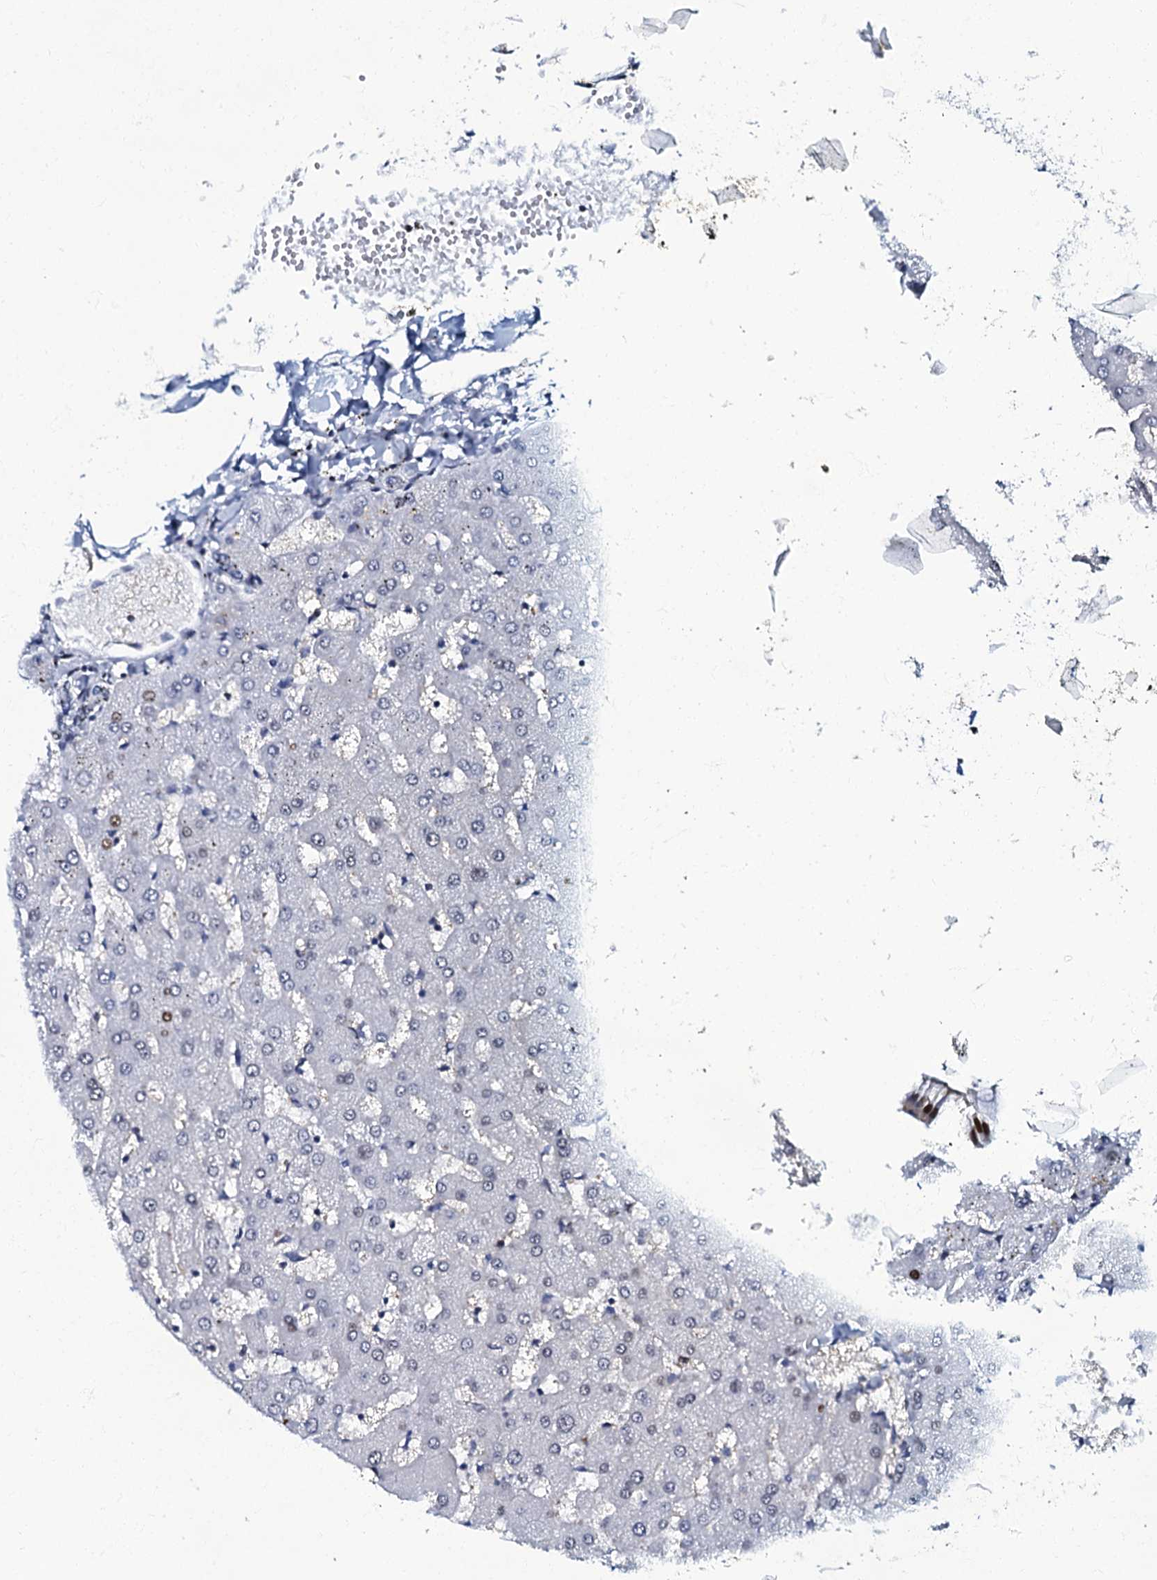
{"staining": {"intensity": "negative", "quantity": "none", "location": "none"}, "tissue": "liver", "cell_type": "Cholangiocytes", "image_type": "normal", "snomed": [{"axis": "morphology", "description": "Normal tissue, NOS"}, {"axis": "topography", "description": "Liver"}], "caption": "This is a photomicrograph of immunohistochemistry staining of benign liver, which shows no expression in cholangiocytes.", "gene": "MFSD5", "patient": {"sex": "female", "age": 63}}